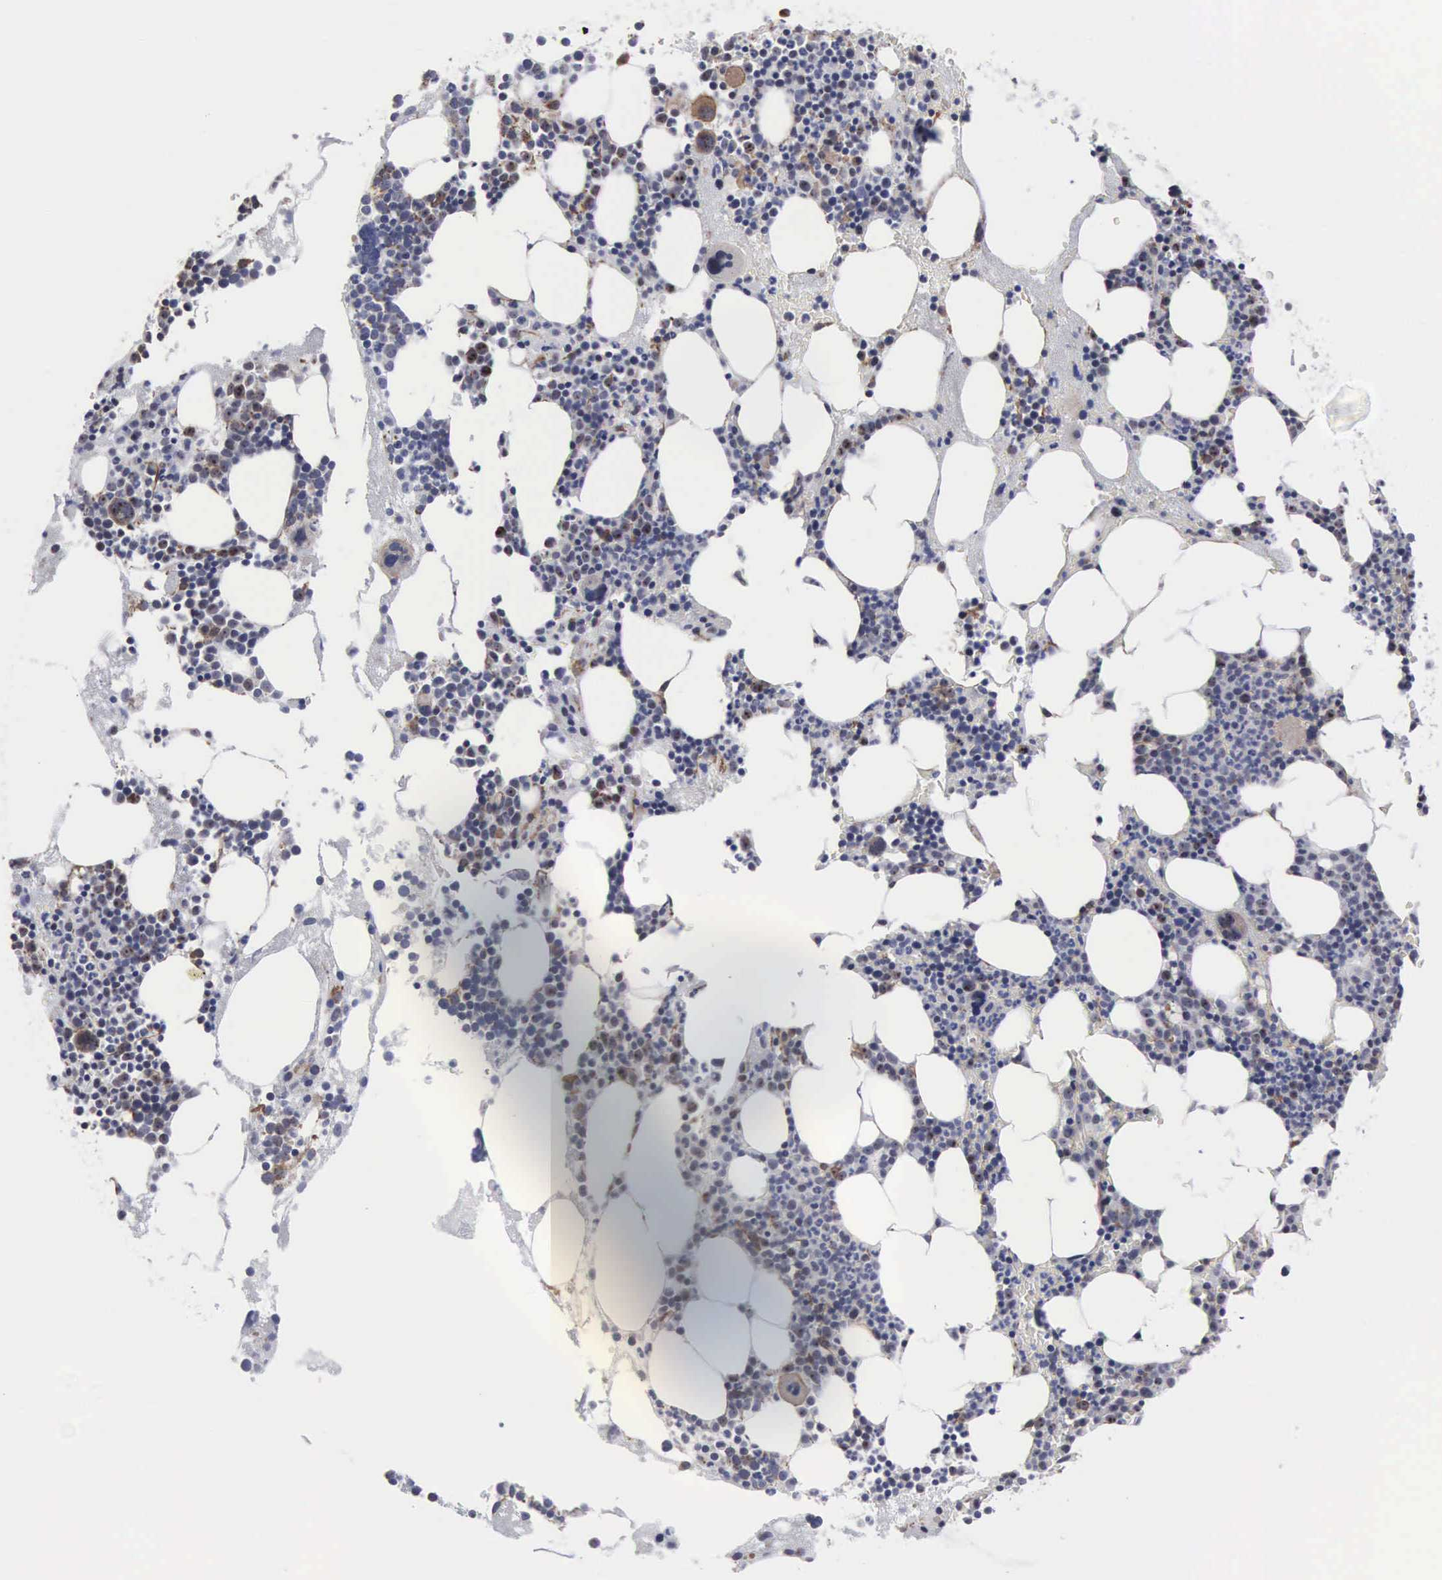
{"staining": {"intensity": "weak", "quantity": "<25%", "location": "cytoplasmic/membranous,nuclear"}, "tissue": "bone marrow", "cell_type": "Hematopoietic cells", "image_type": "normal", "snomed": [{"axis": "morphology", "description": "Normal tissue, NOS"}, {"axis": "topography", "description": "Bone marrow"}], "caption": "Immunohistochemical staining of normal bone marrow shows no significant expression in hematopoietic cells. (Stains: DAB immunohistochemistry with hematoxylin counter stain, Microscopy: brightfield microscopy at high magnification).", "gene": "NGDN", "patient": {"sex": "male", "age": 75}}